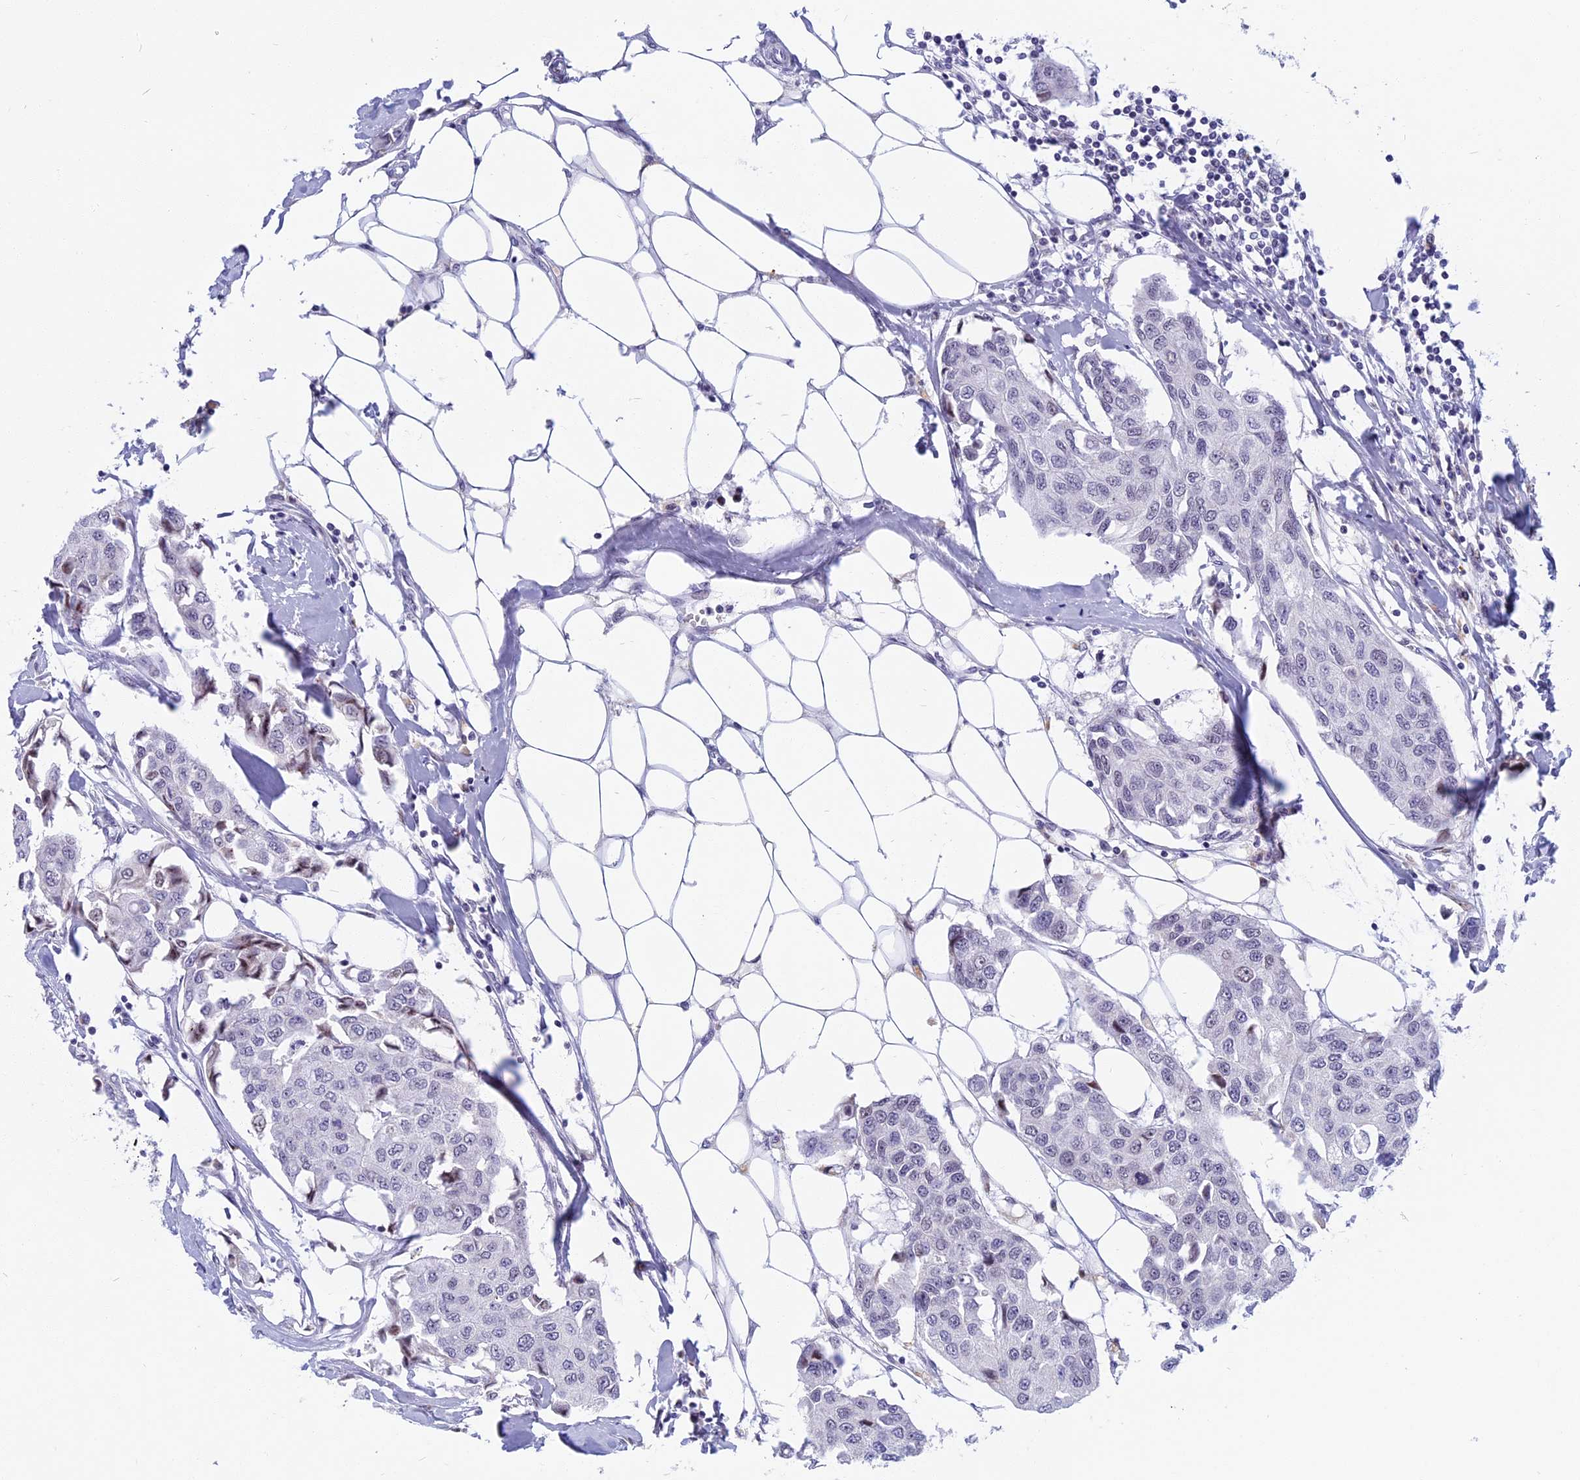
{"staining": {"intensity": "negative", "quantity": "none", "location": "none"}, "tissue": "breast cancer", "cell_type": "Tumor cells", "image_type": "cancer", "snomed": [{"axis": "morphology", "description": "Duct carcinoma"}, {"axis": "topography", "description": "Breast"}], "caption": "This is an IHC micrograph of human infiltrating ductal carcinoma (breast). There is no staining in tumor cells.", "gene": "CDC7", "patient": {"sex": "female", "age": 80}}